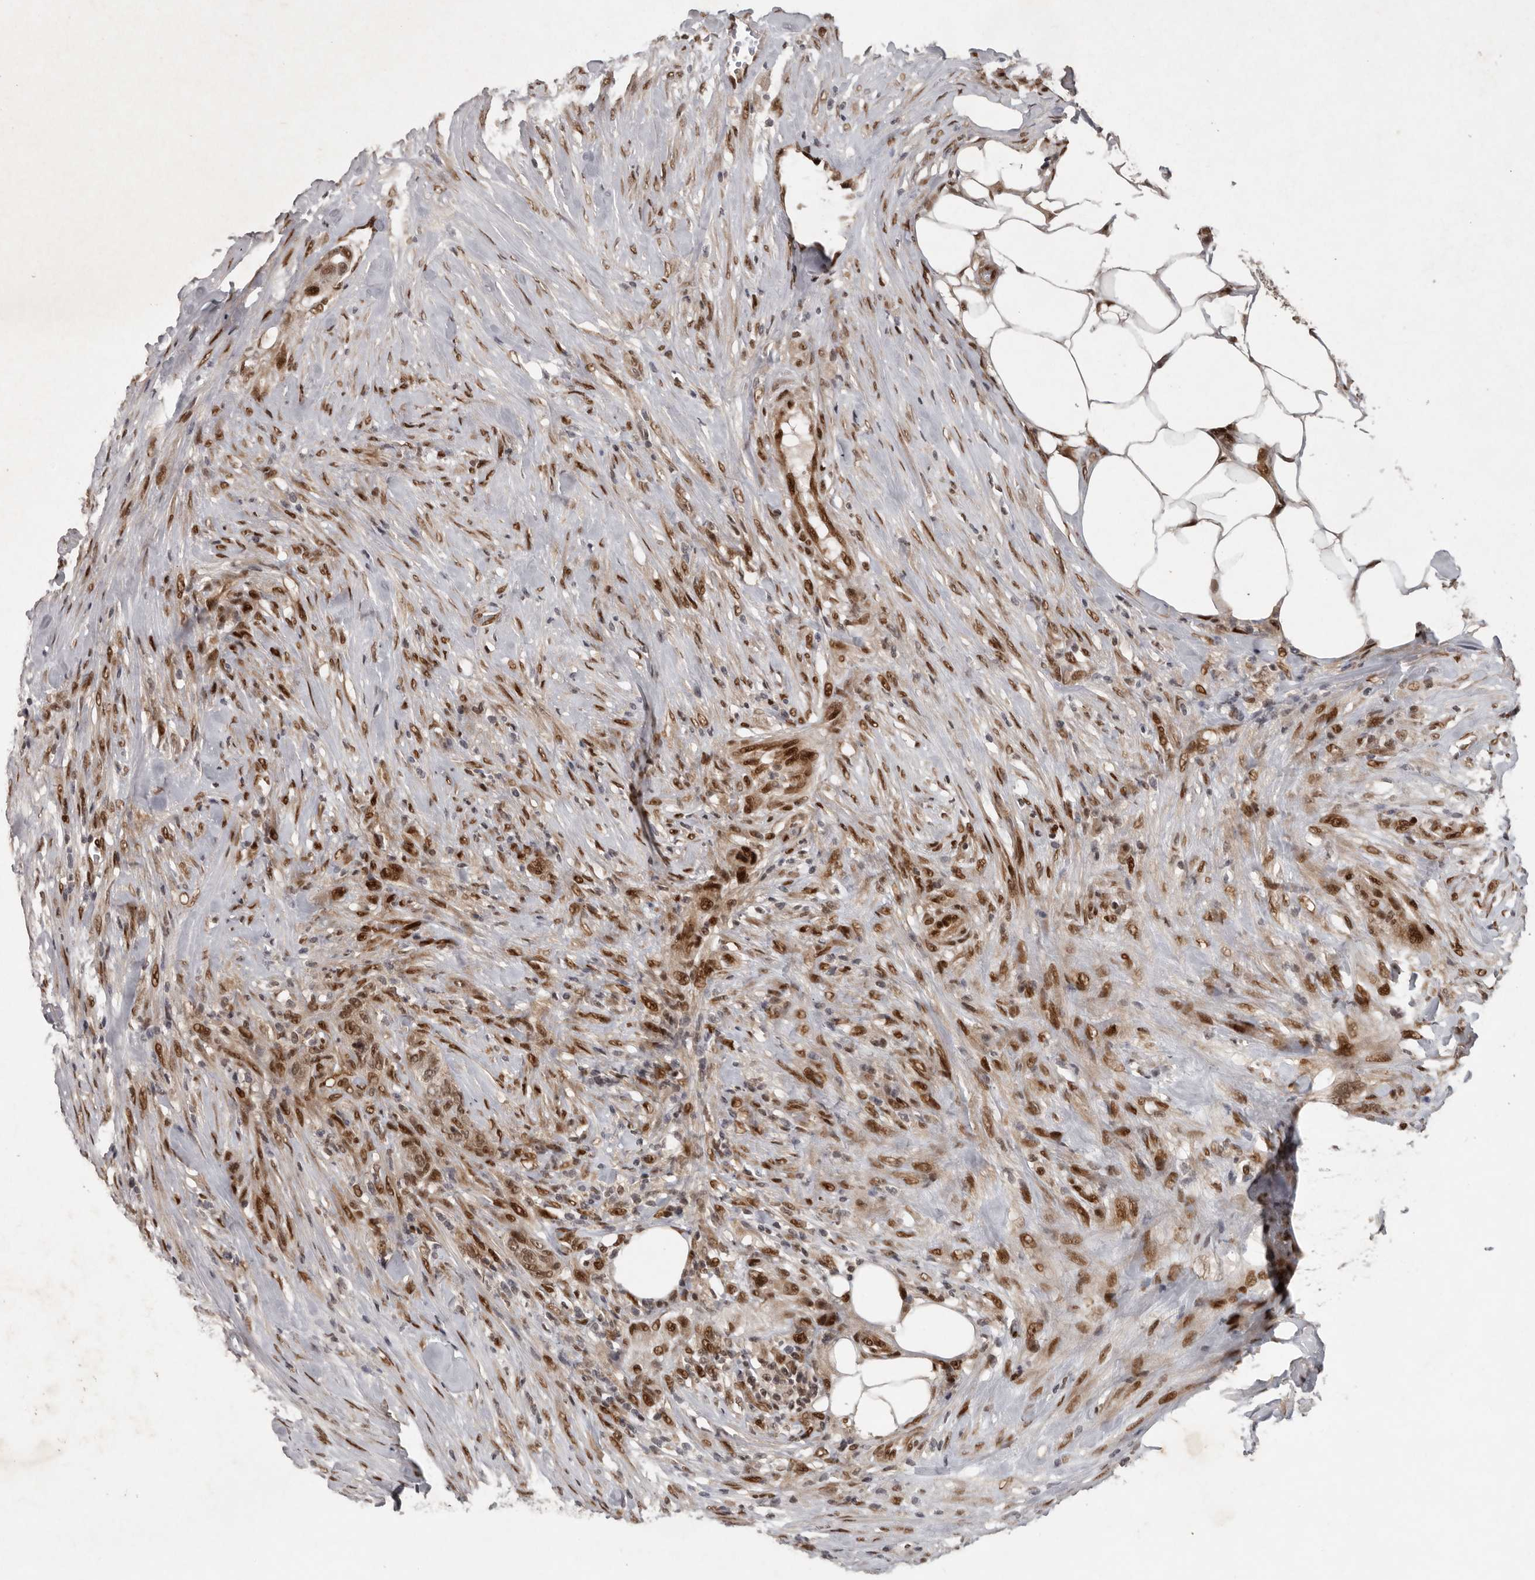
{"staining": {"intensity": "strong", "quantity": "25%-75%", "location": "cytoplasmic/membranous,nuclear"}, "tissue": "urothelial cancer", "cell_type": "Tumor cells", "image_type": "cancer", "snomed": [{"axis": "morphology", "description": "Urothelial carcinoma, High grade"}, {"axis": "topography", "description": "Urinary bladder"}], "caption": "Immunohistochemistry (IHC) image of neoplastic tissue: urothelial cancer stained using IHC exhibits high levels of strong protein expression localized specifically in the cytoplasmic/membranous and nuclear of tumor cells, appearing as a cytoplasmic/membranous and nuclear brown color.", "gene": "CDC27", "patient": {"sex": "male", "age": 35}}